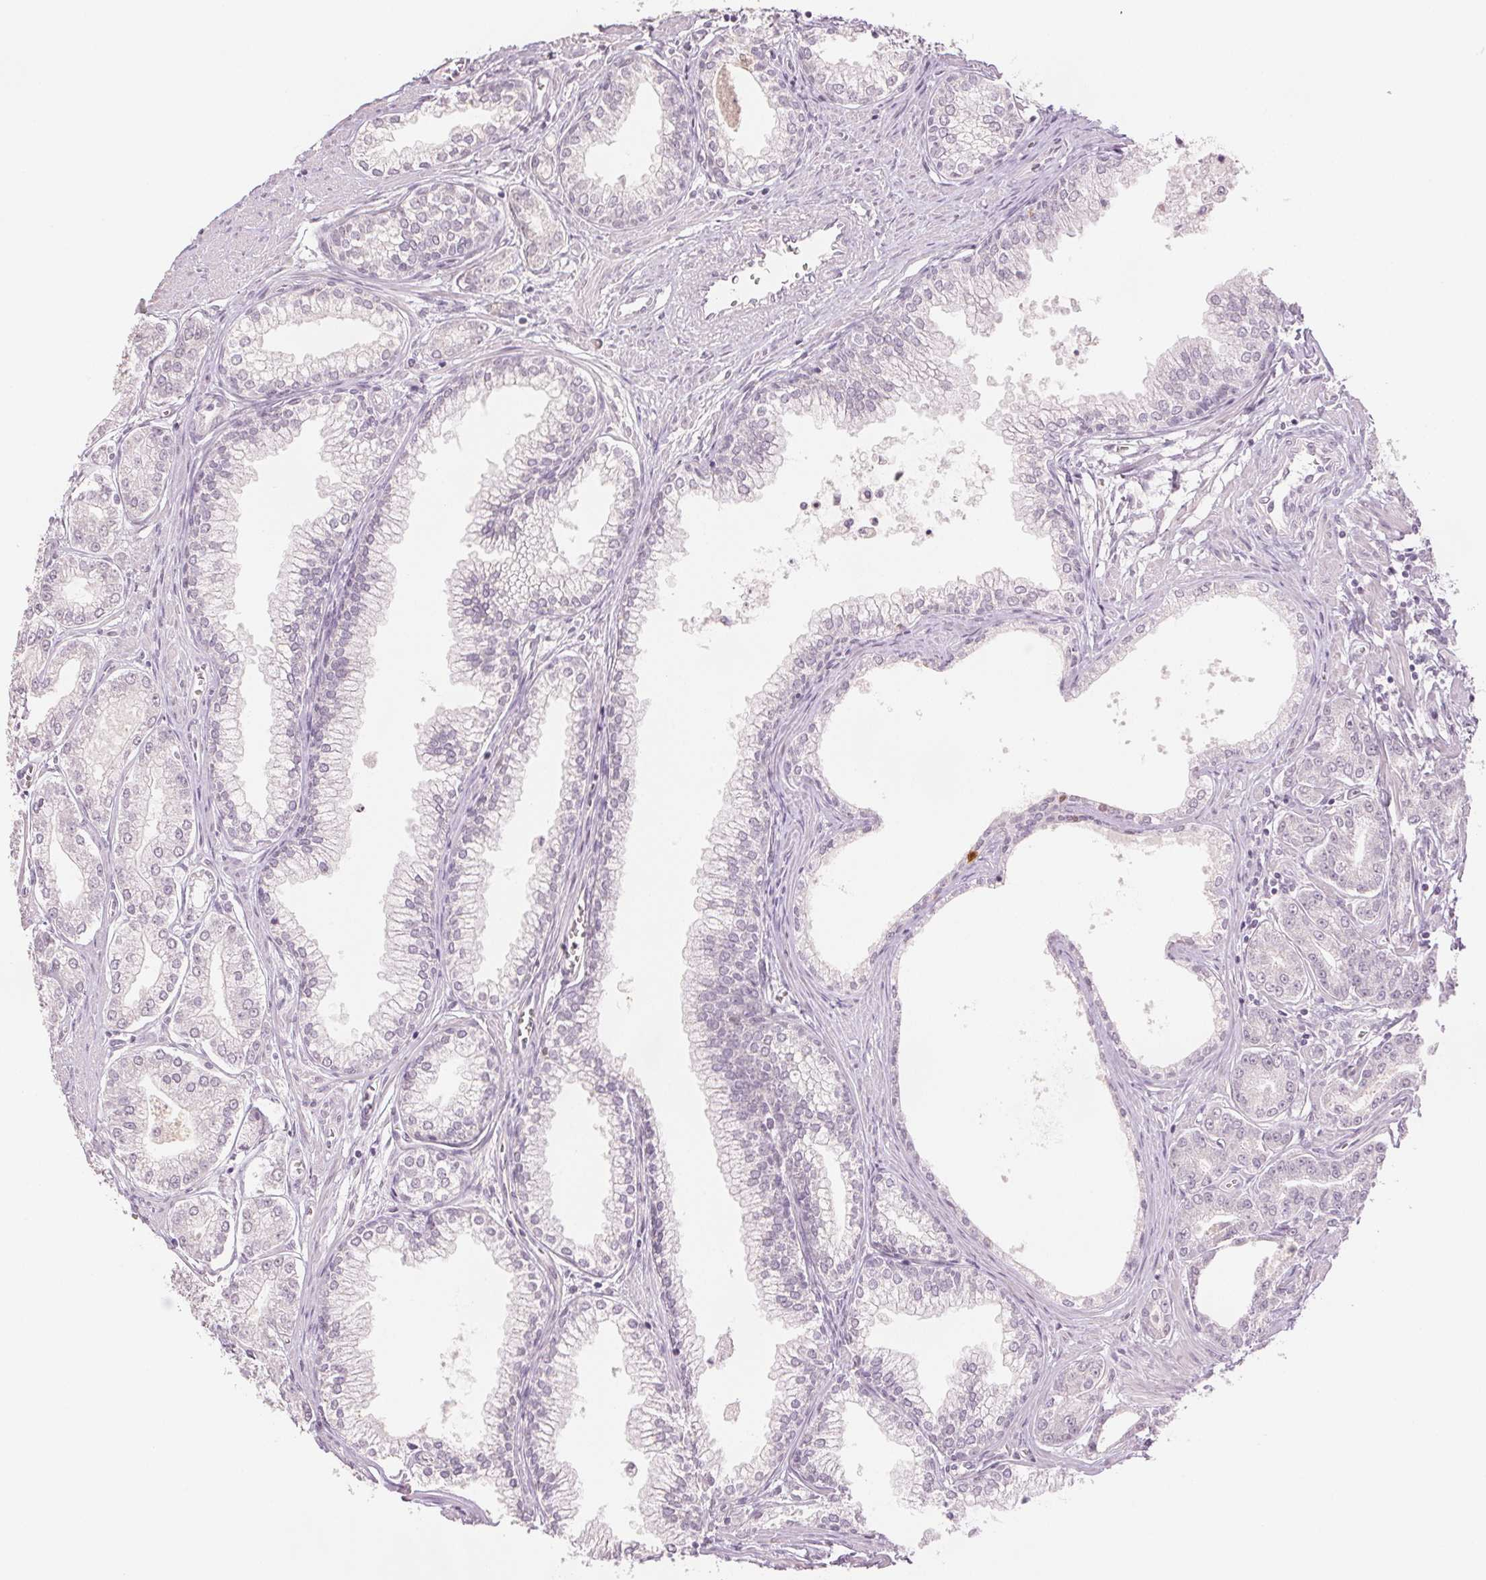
{"staining": {"intensity": "negative", "quantity": "none", "location": "none"}, "tissue": "prostate cancer", "cell_type": "Tumor cells", "image_type": "cancer", "snomed": [{"axis": "morphology", "description": "Adenocarcinoma, NOS"}, {"axis": "topography", "description": "Prostate"}], "caption": "Immunohistochemistry image of neoplastic tissue: prostate adenocarcinoma stained with DAB reveals no significant protein positivity in tumor cells.", "gene": "SCGN", "patient": {"sex": "male", "age": 71}}